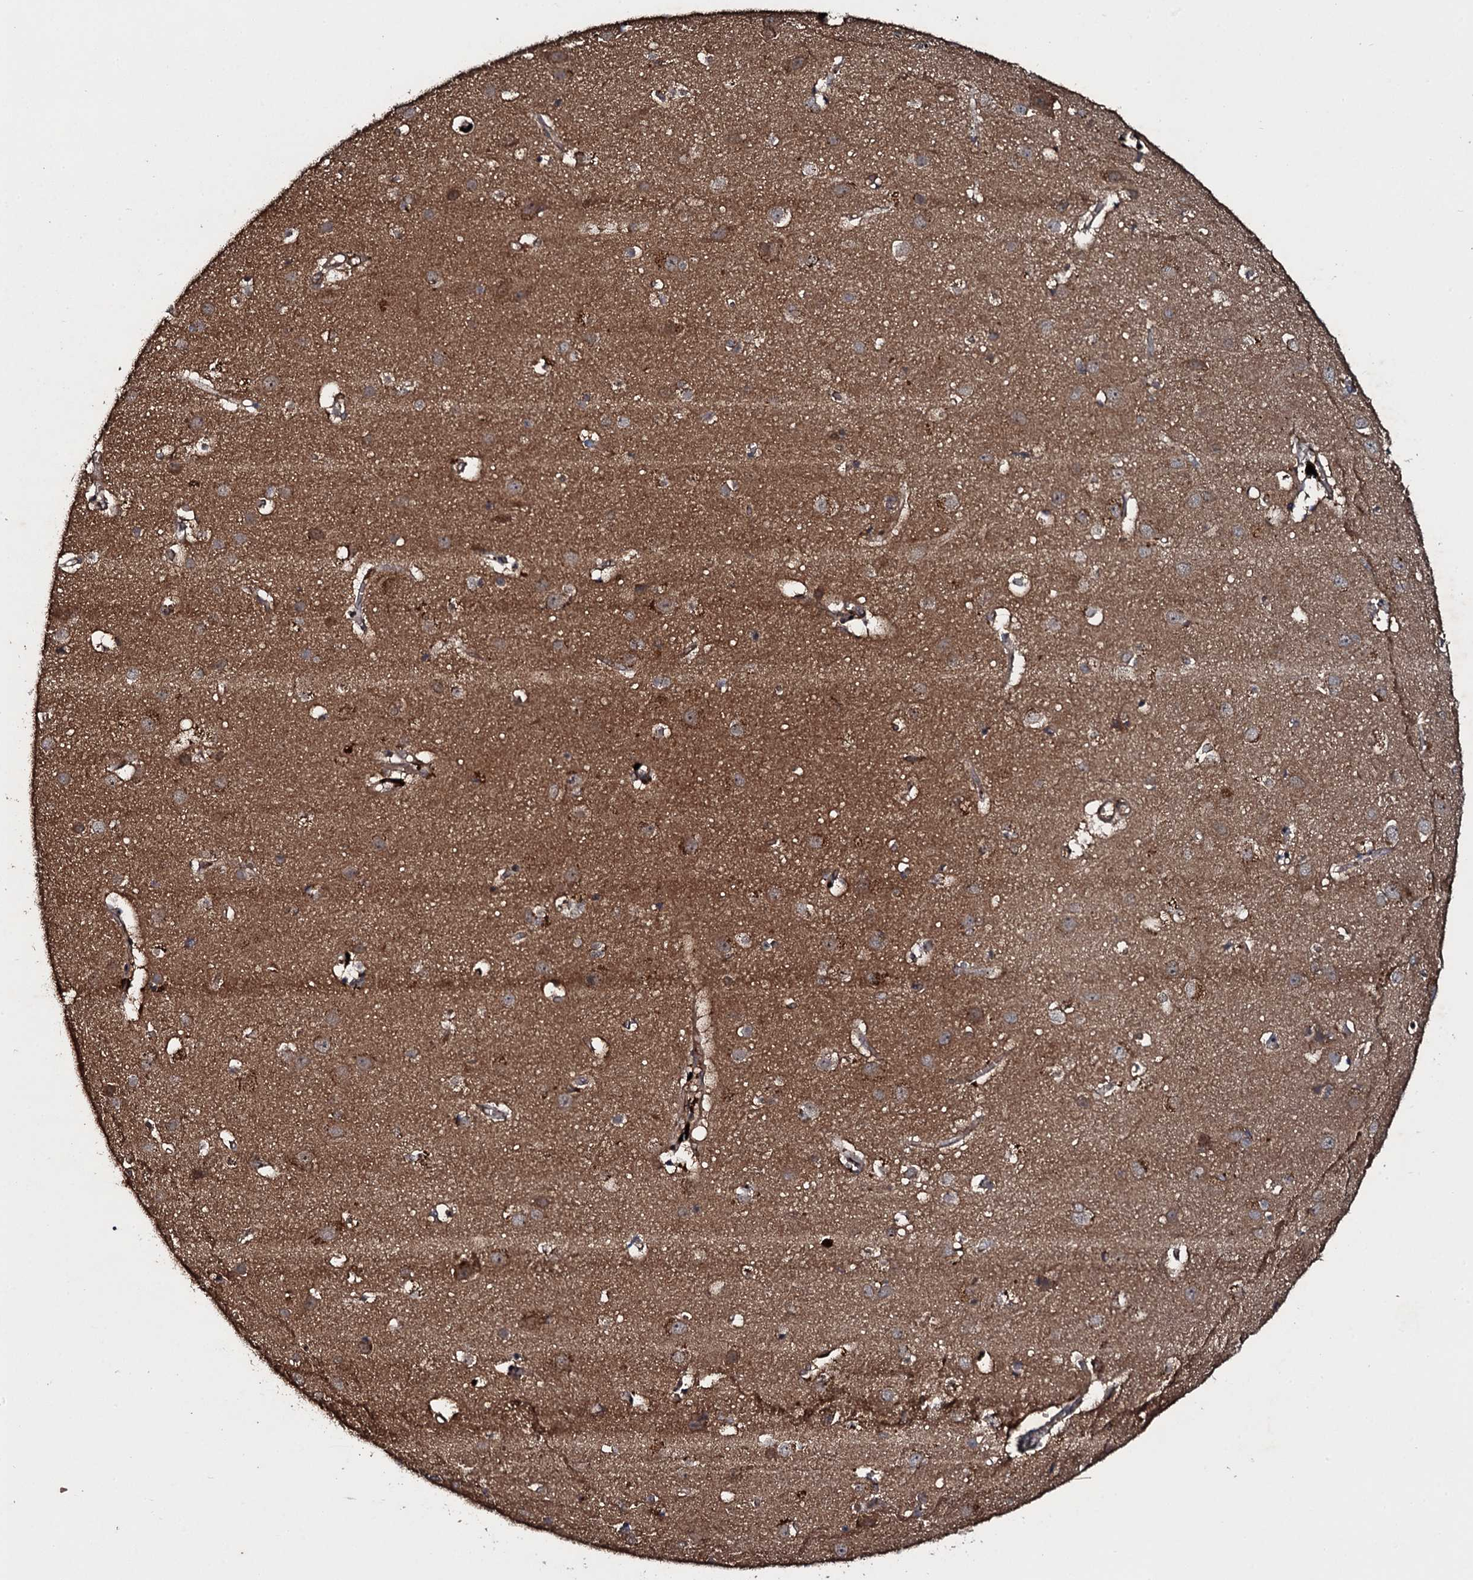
{"staining": {"intensity": "moderate", "quantity": "25%-75%", "location": "cytoplasmic/membranous"}, "tissue": "cerebral cortex", "cell_type": "Endothelial cells", "image_type": "normal", "snomed": [{"axis": "morphology", "description": "Normal tissue, NOS"}, {"axis": "topography", "description": "Cerebral cortex"}], "caption": "Endothelial cells display medium levels of moderate cytoplasmic/membranous staining in approximately 25%-75% of cells in benign cerebral cortex.", "gene": "ADGRG3", "patient": {"sex": "male", "age": 54}}